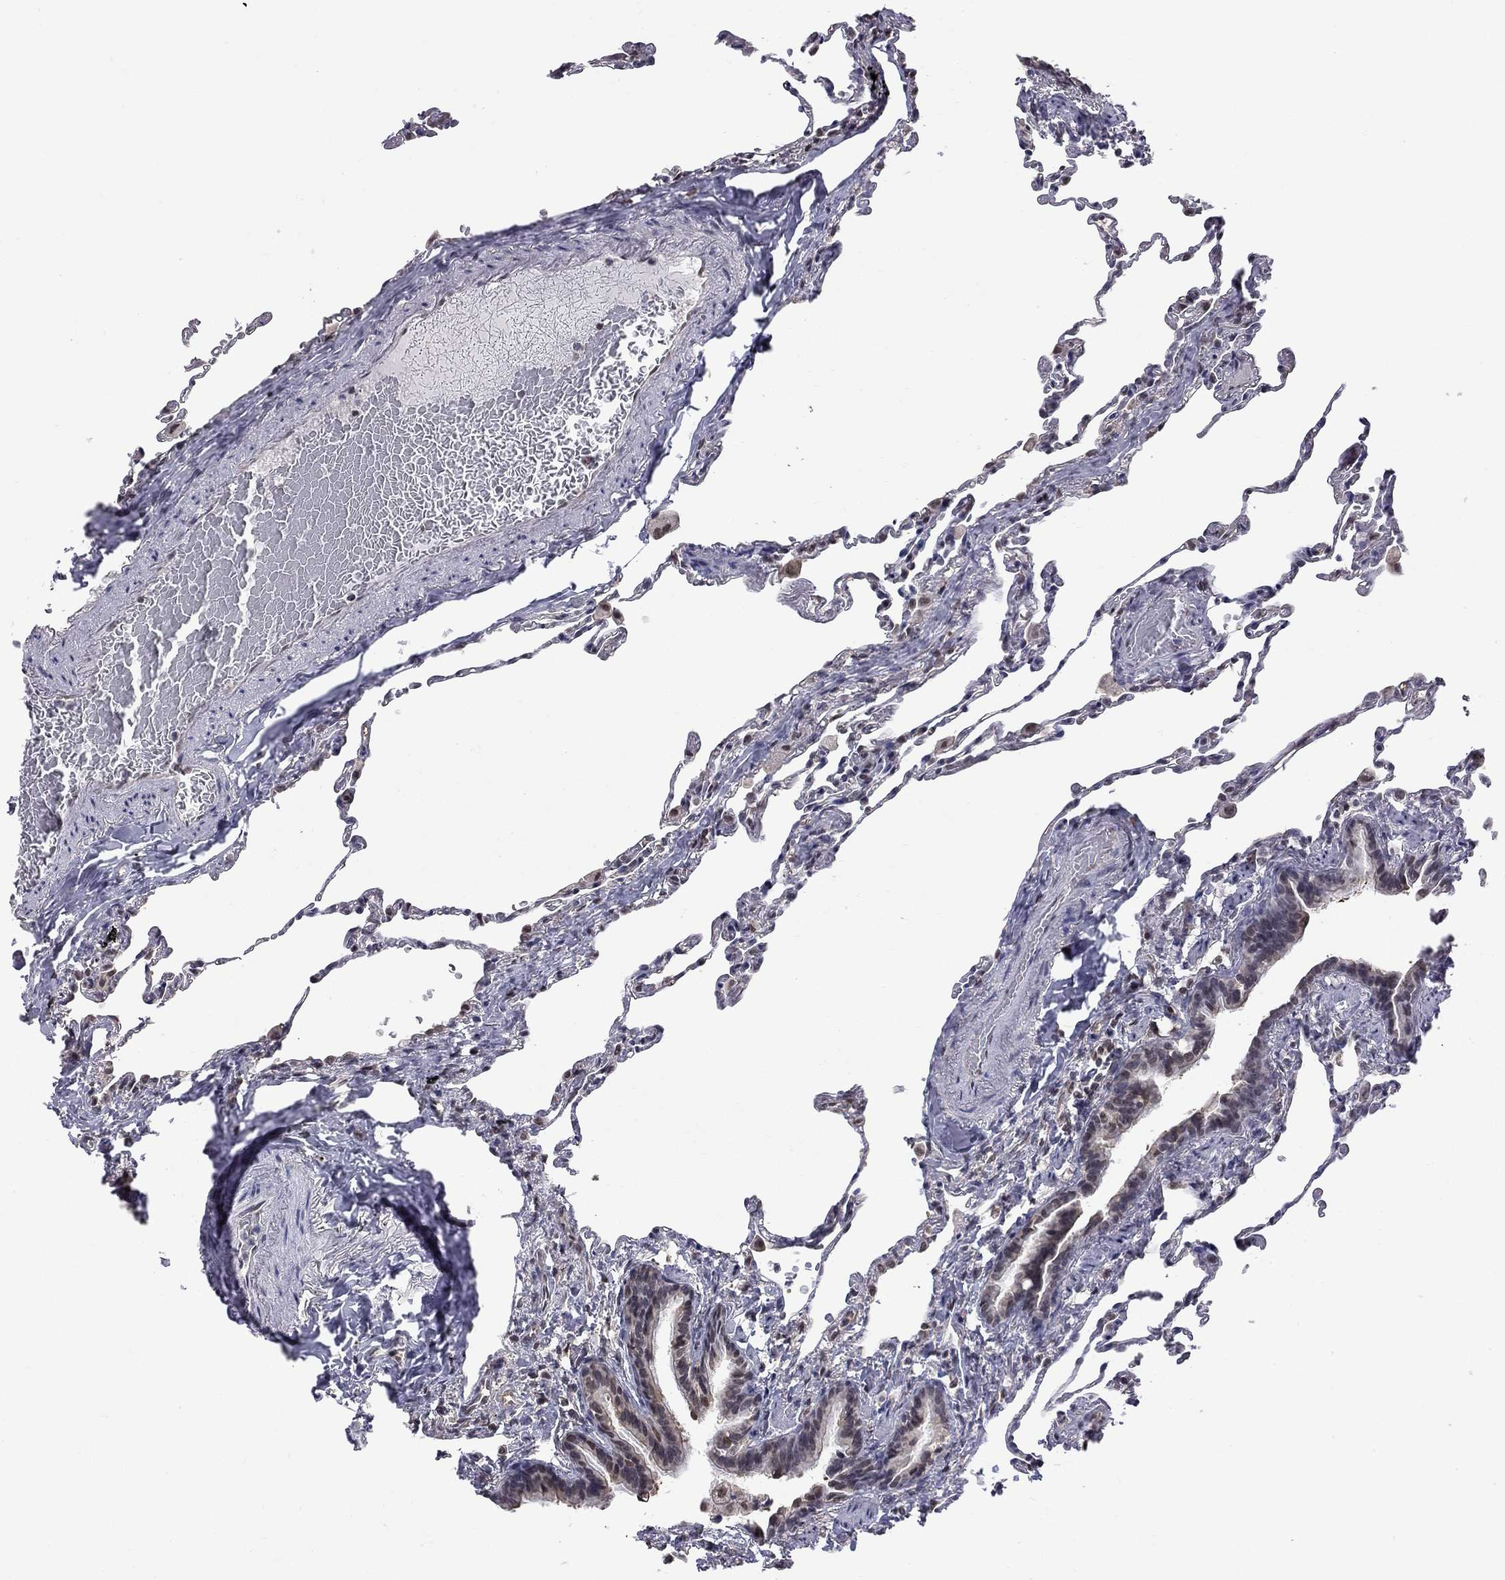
{"staining": {"intensity": "weak", "quantity": "25%-75%", "location": "nuclear"}, "tissue": "lung", "cell_type": "Alveolar cells", "image_type": "normal", "snomed": [{"axis": "morphology", "description": "Normal tissue, NOS"}, {"axis": "topography", "description": "Lung"}], "caption": "High-power microscopy captured an immunohistochemistry micrograph of benign lung, revealing weak nuclear staining in approximately 25%-75% of alveolar cells. (brown staining indicates protein expression, while blue staining denotes nuclei).", "gene": "RFWD3", "patient": {"sex": "female", "age": 57}}